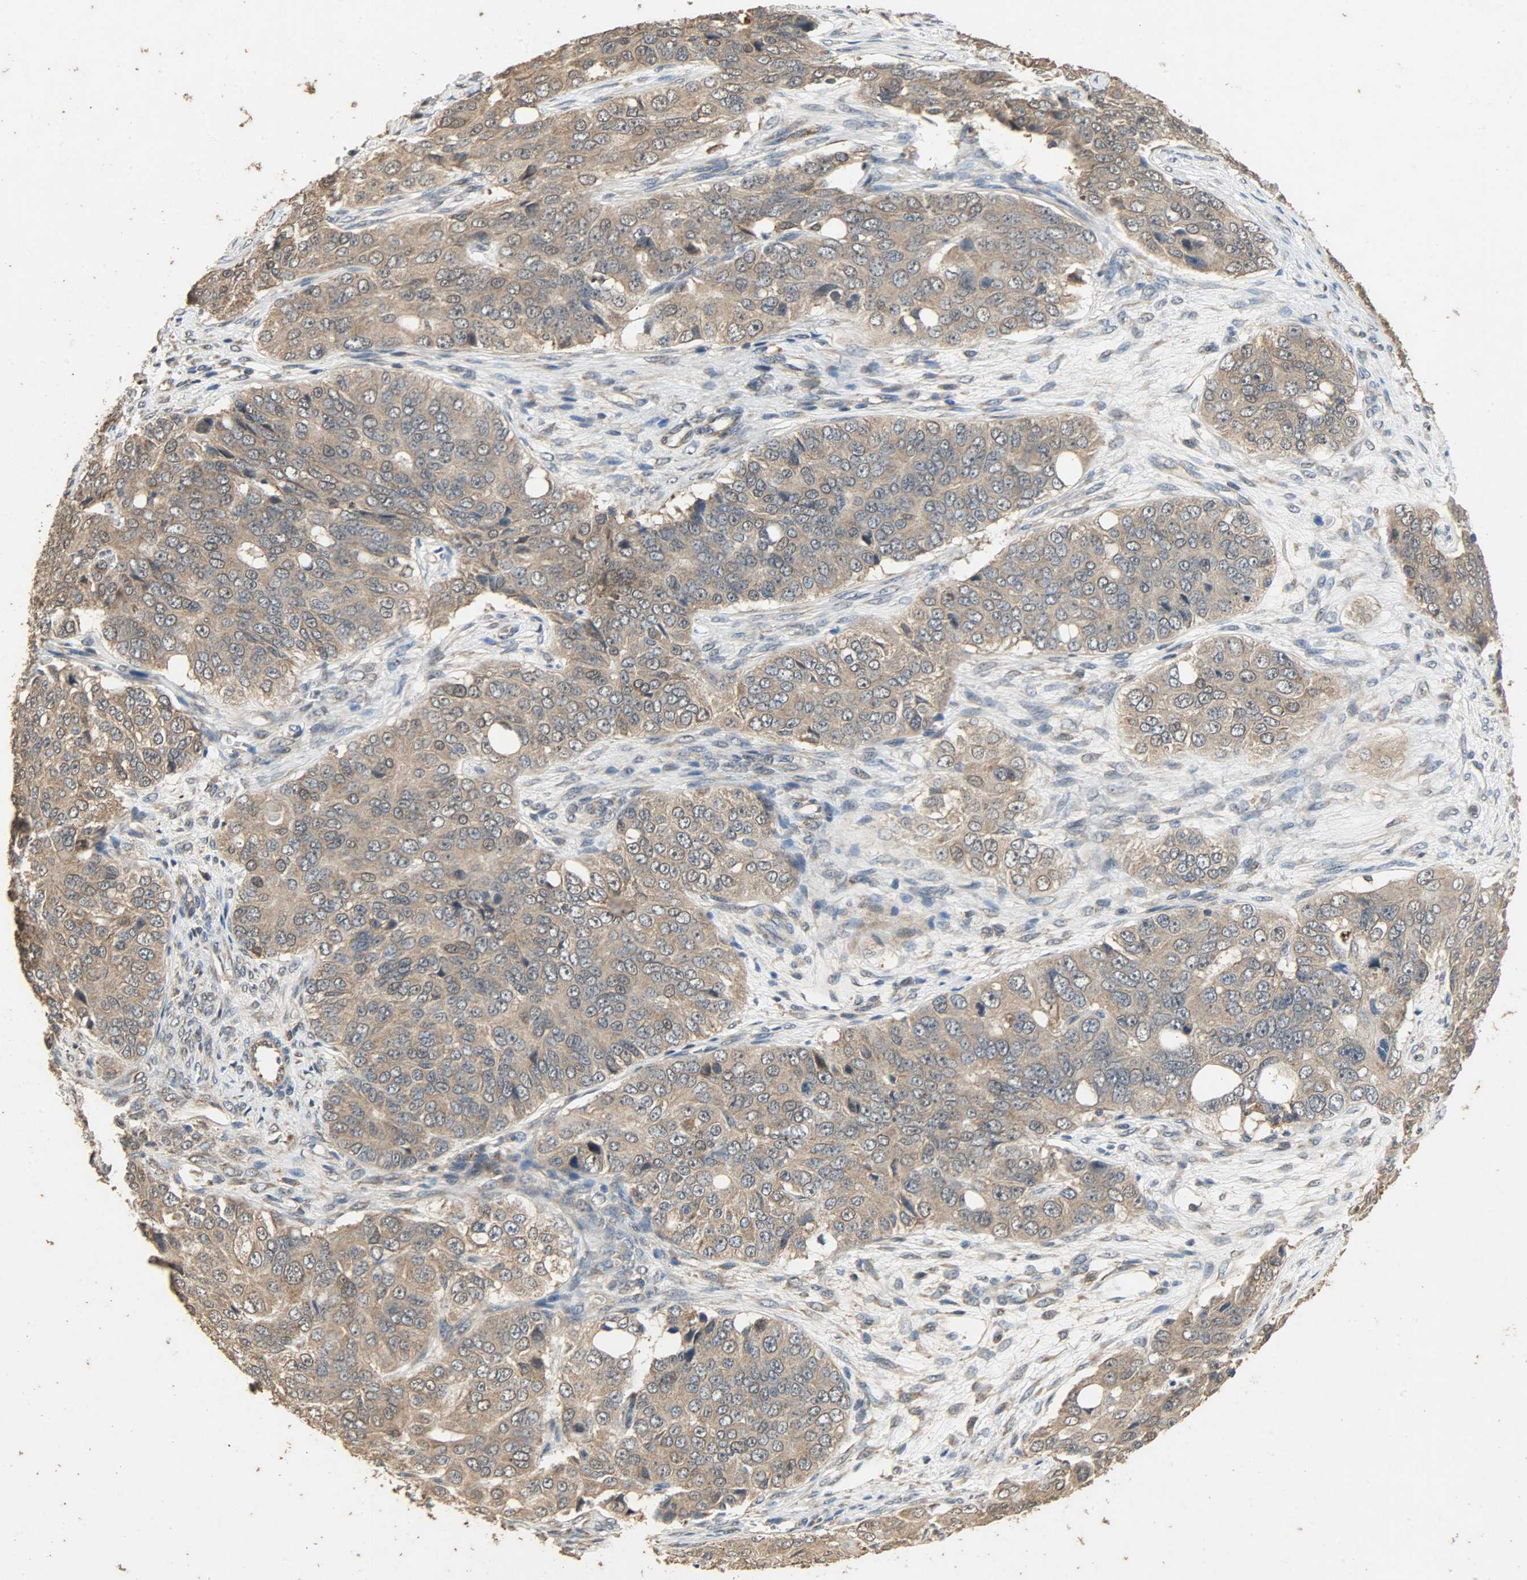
{"staining": {"intensity": "moderate", "quantity": ">75%", "location": "cytoplasmic/membranous"}, "tissue": "ovarian cancer", "cell_type": "Tumor cells", "image_type": "cancer", "snomed": [{"axis": "morphology", "description": "Carcinoma, endometroid"}, {"axis": "topography", "description": "Ovary"}], "caption": "About >75% of tumor cells in human ovarian endometroid carcinoma exhibit moderate cytoplasmic/membranous protein staining as visualized by brown immunohistochemical staining.", "gene": "CDKN2C", "patient": {"sex": "female", "age": 51}}